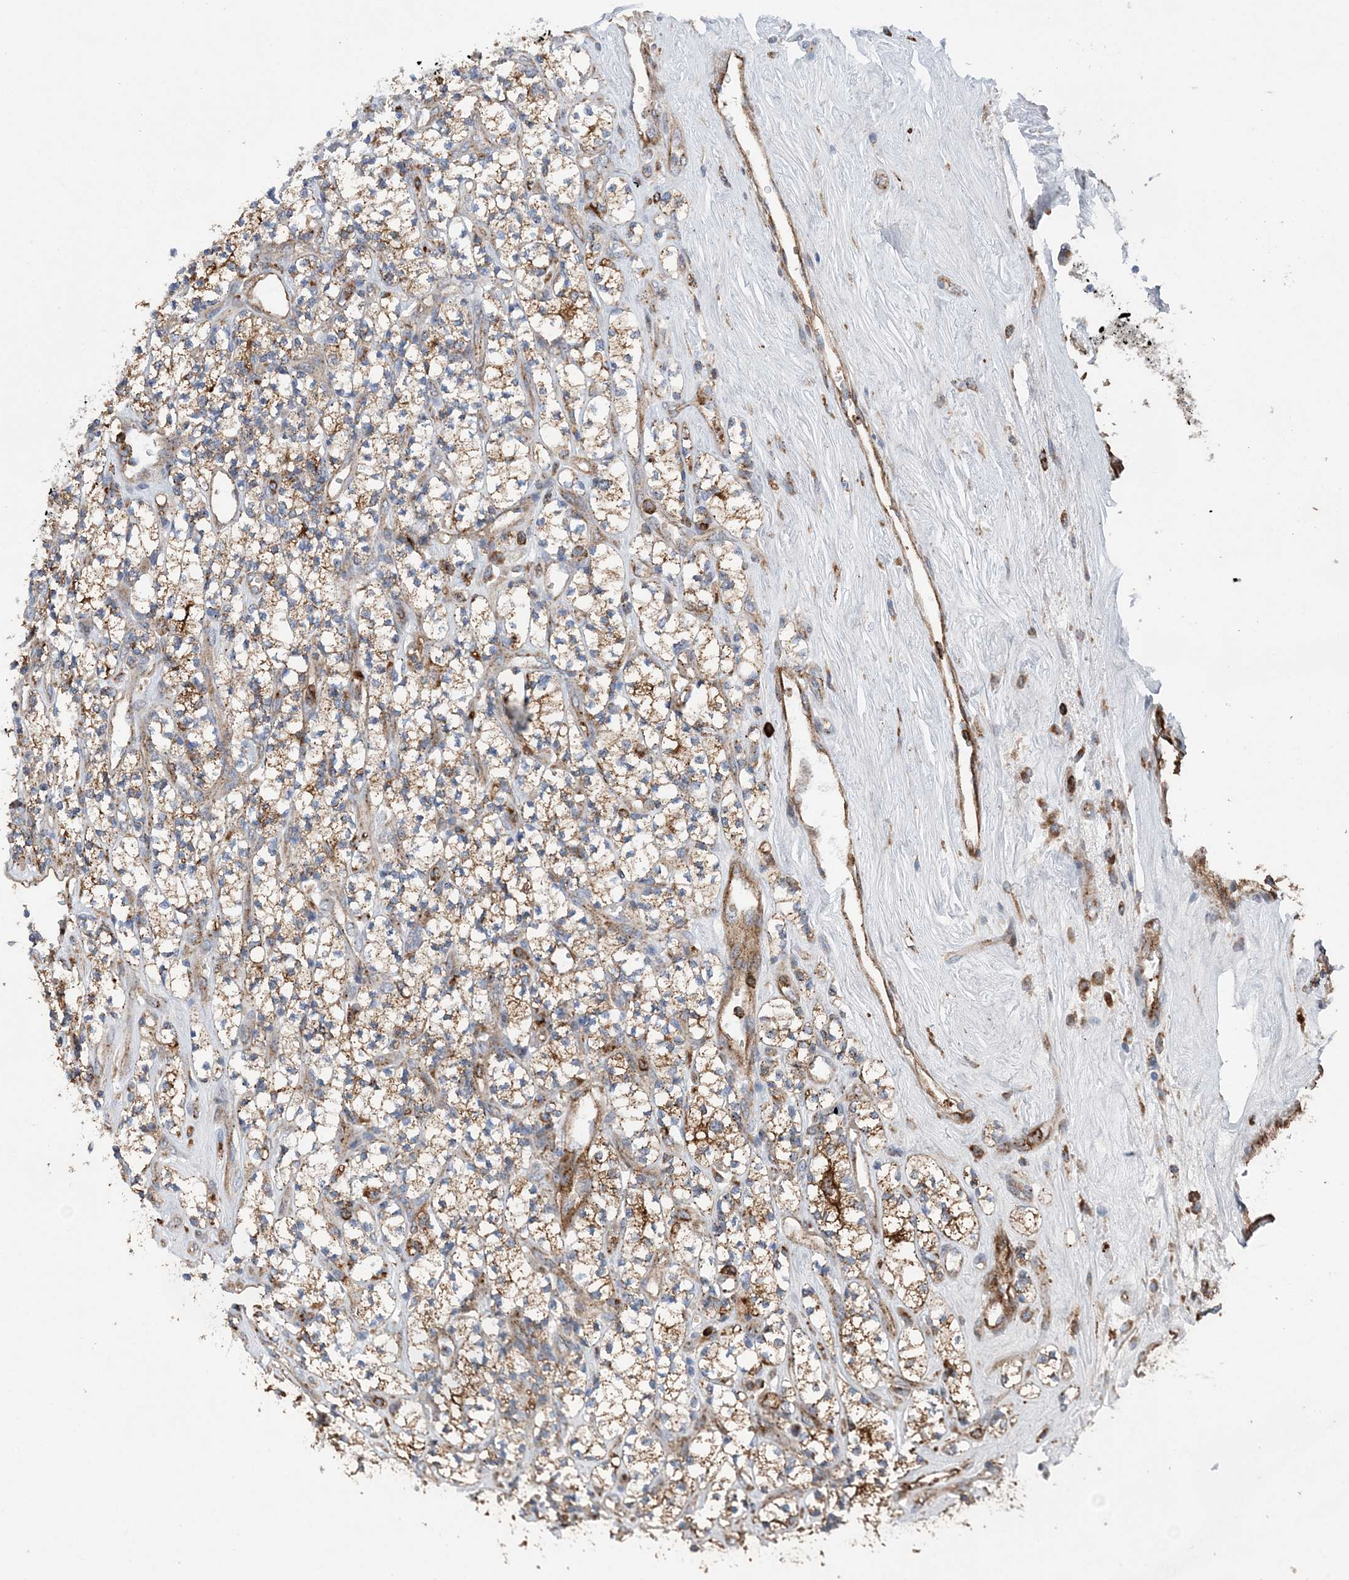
{"staining": {"intensity": "moderate", "quantity": ">75%", "location": "cytoplasmic/membranous"}, "tissue": "renal cancer", "cell_type": "Tumor cells", "image_type": "cancer", "snomed": [{"axis": "morphology", "description": "Adenocarcinoma, NOS"}, {"axis": "topography", "description": "Kidney"}], "caption": "Immunohistochemical staining of human renal cancer (adenocarcinoma) displays medium levels of moderate cytoplasmic/membranous staining in about >75% of tumor cells. (DAB (3,3'-diaminobenzidine) = brown stain, brightfield microscopy at high magnification).", "gene": "PTTG1IP", "patient": {"sex": "male", "age": 77}}